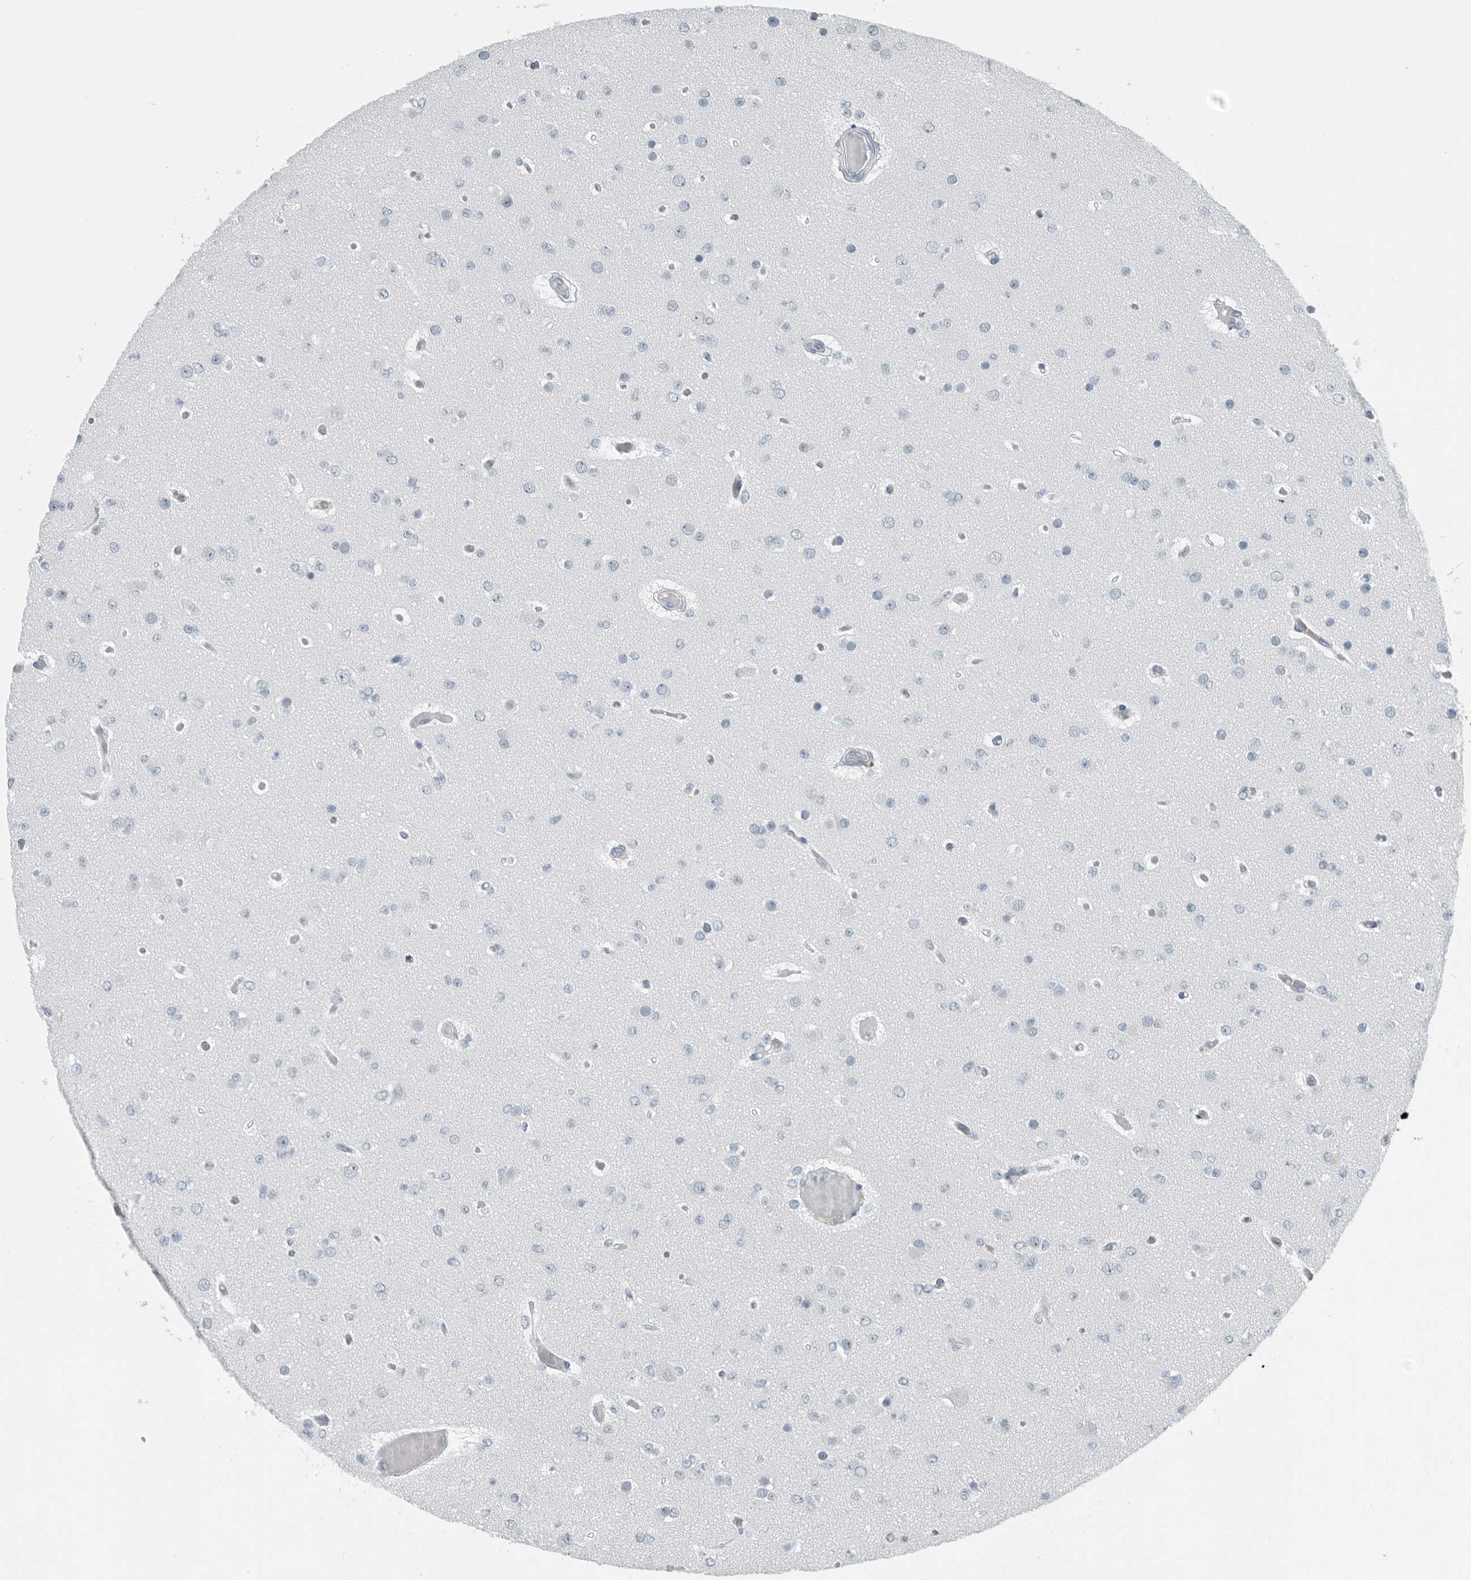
{"staining": {"intensity": "negative", "quantity": "none", "location": "none"}, "tissue": "glioma", "cell_type": "Tumor cells", "image_type": "cancer", "snomed": [{"axis": "morphology", "description": "Glioma, malignant, Low grade"}, {"axis": "topography", "description": "Brain"}], "caption": "Immunohistochemistry photomicrograph of neoplastic tissue: human glioma stained with DAB (3,3'-diaminobenzidine) demonstrates no significant protein staining in tumor cells.", "gene": "ZPBP2", "patient": {"sex": "female", "age": 22}}